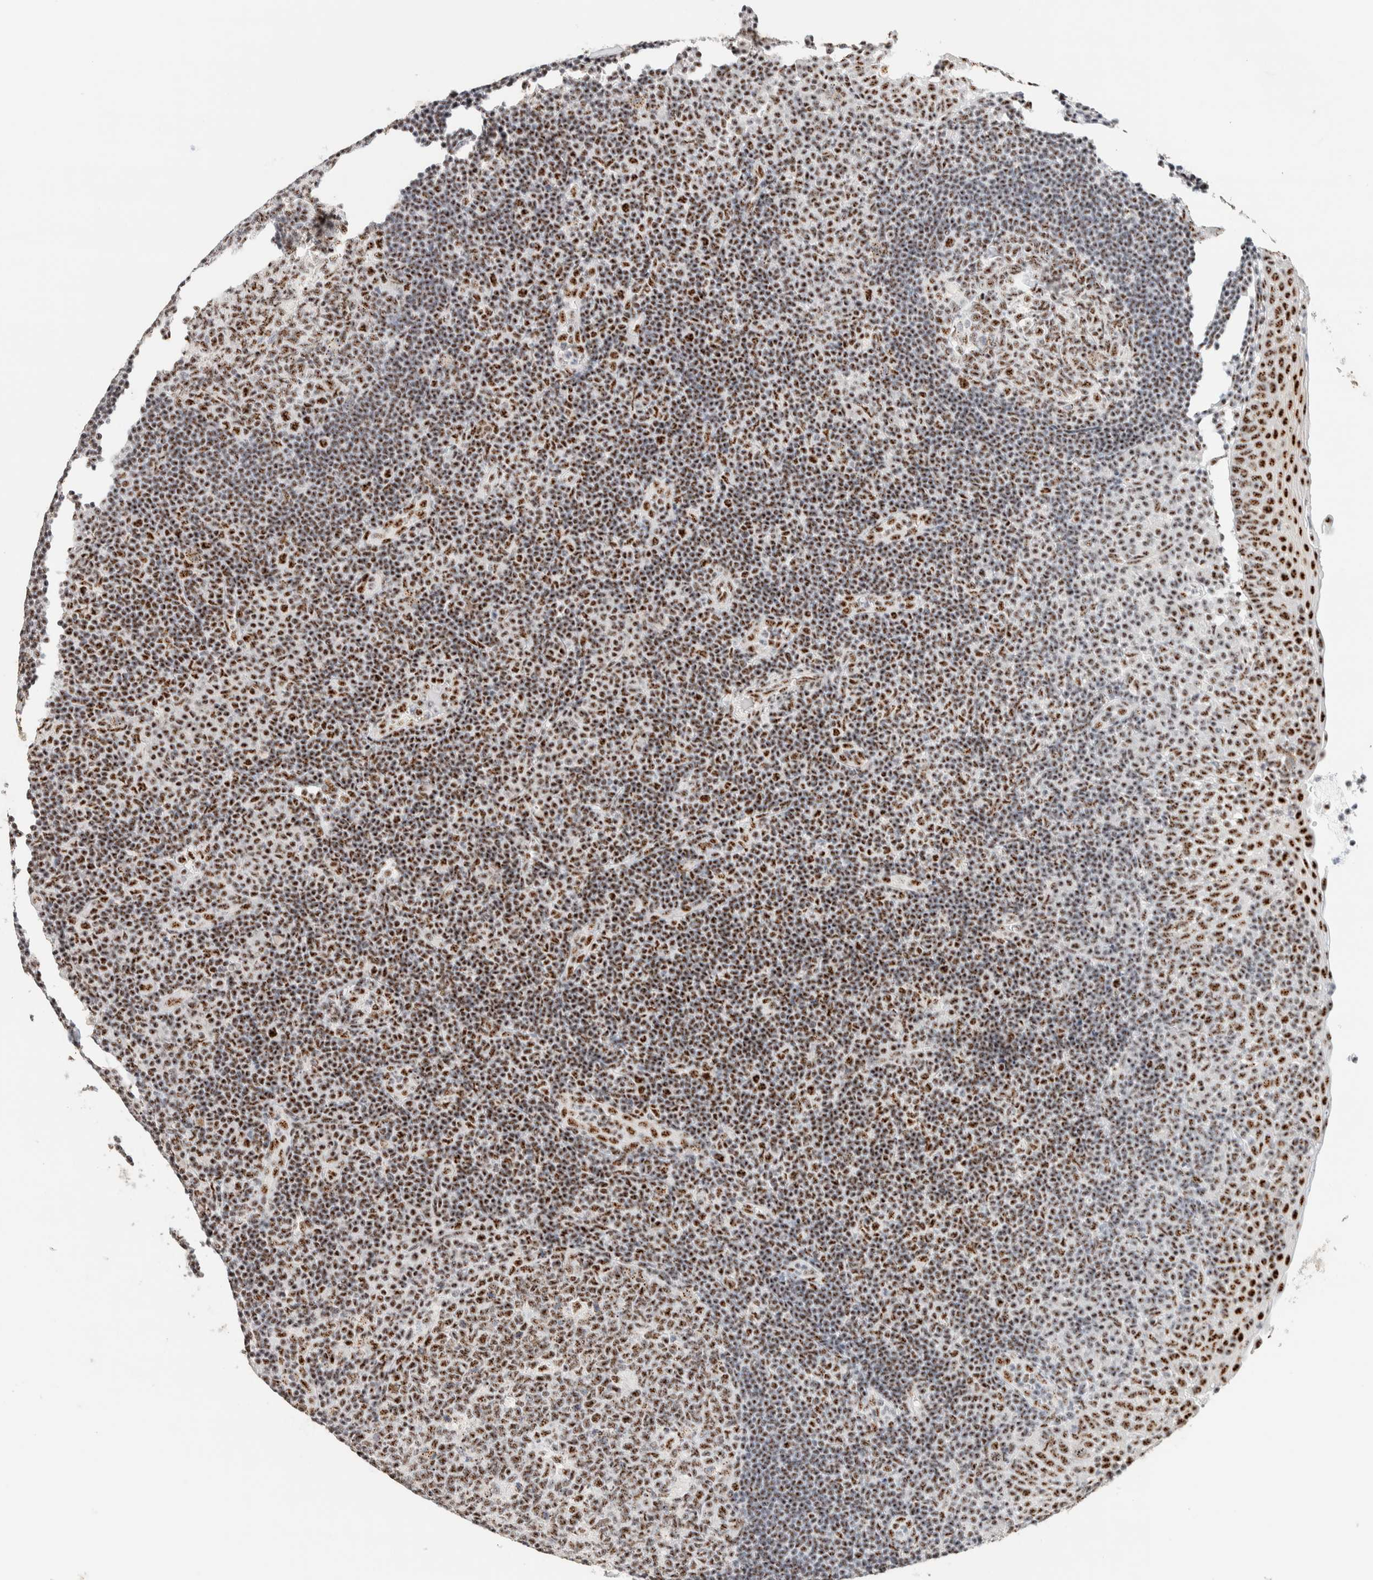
{"staining": {"intensity": "moderate", "quantity": ">75%", "location": "nuclear"}, "tissue": "tonsil", "cell_type": "Germinal center cells", "image_type": "normal", "snomed": [{"axis": "morphology", "description": "Normal tissue, NOS"}, {"axis": "topography", "description": "Tonsil"}], "caption": "Immunohistochemical staining of unremarkable tonsil displays moderate nuclear protein expression in approximately >75% of germinal center cells.", "gene": "SON", "patient": {"sex": "female", "age": 40}}